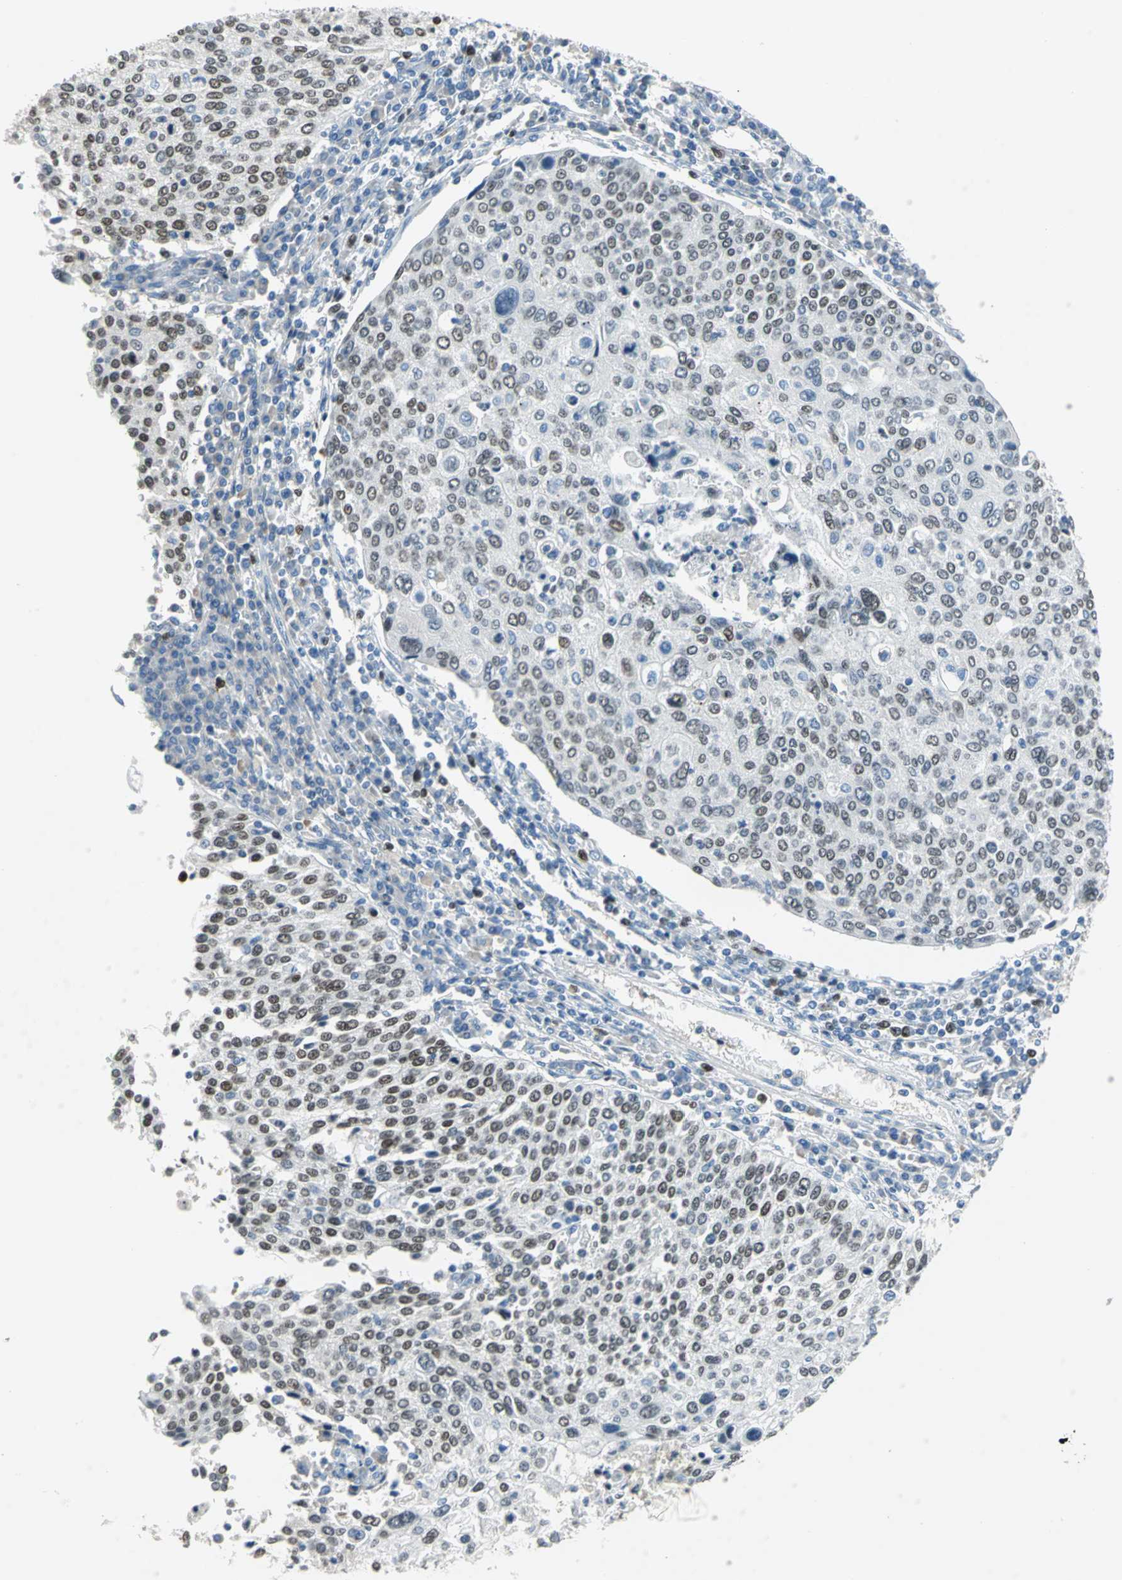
{"staining": {"intensity": "moderate", "quantity": ">75%", "location": "nuclear"}, "tissue": "cervical cancer", "cell_type": "Tumor cells", "image_type": "cancer", "snomed": [{"axis": "morphology", "description": "Squamous cell carcinoma, NOS"}, {"axis": "topography", "description": "Cervix"}], "caption": "The immunohistochemical stain shows moderate nuclear staining in tumor cells of cervical squamous cell carcinoma tissue. The staining was performed using DAB to visualize the protein expression in brown, while the nuclei were stained in blue with hematoxylin (Magnification: 20x).", "gene": "MCM3", "patient": {"sex": "female", "age": 40}}